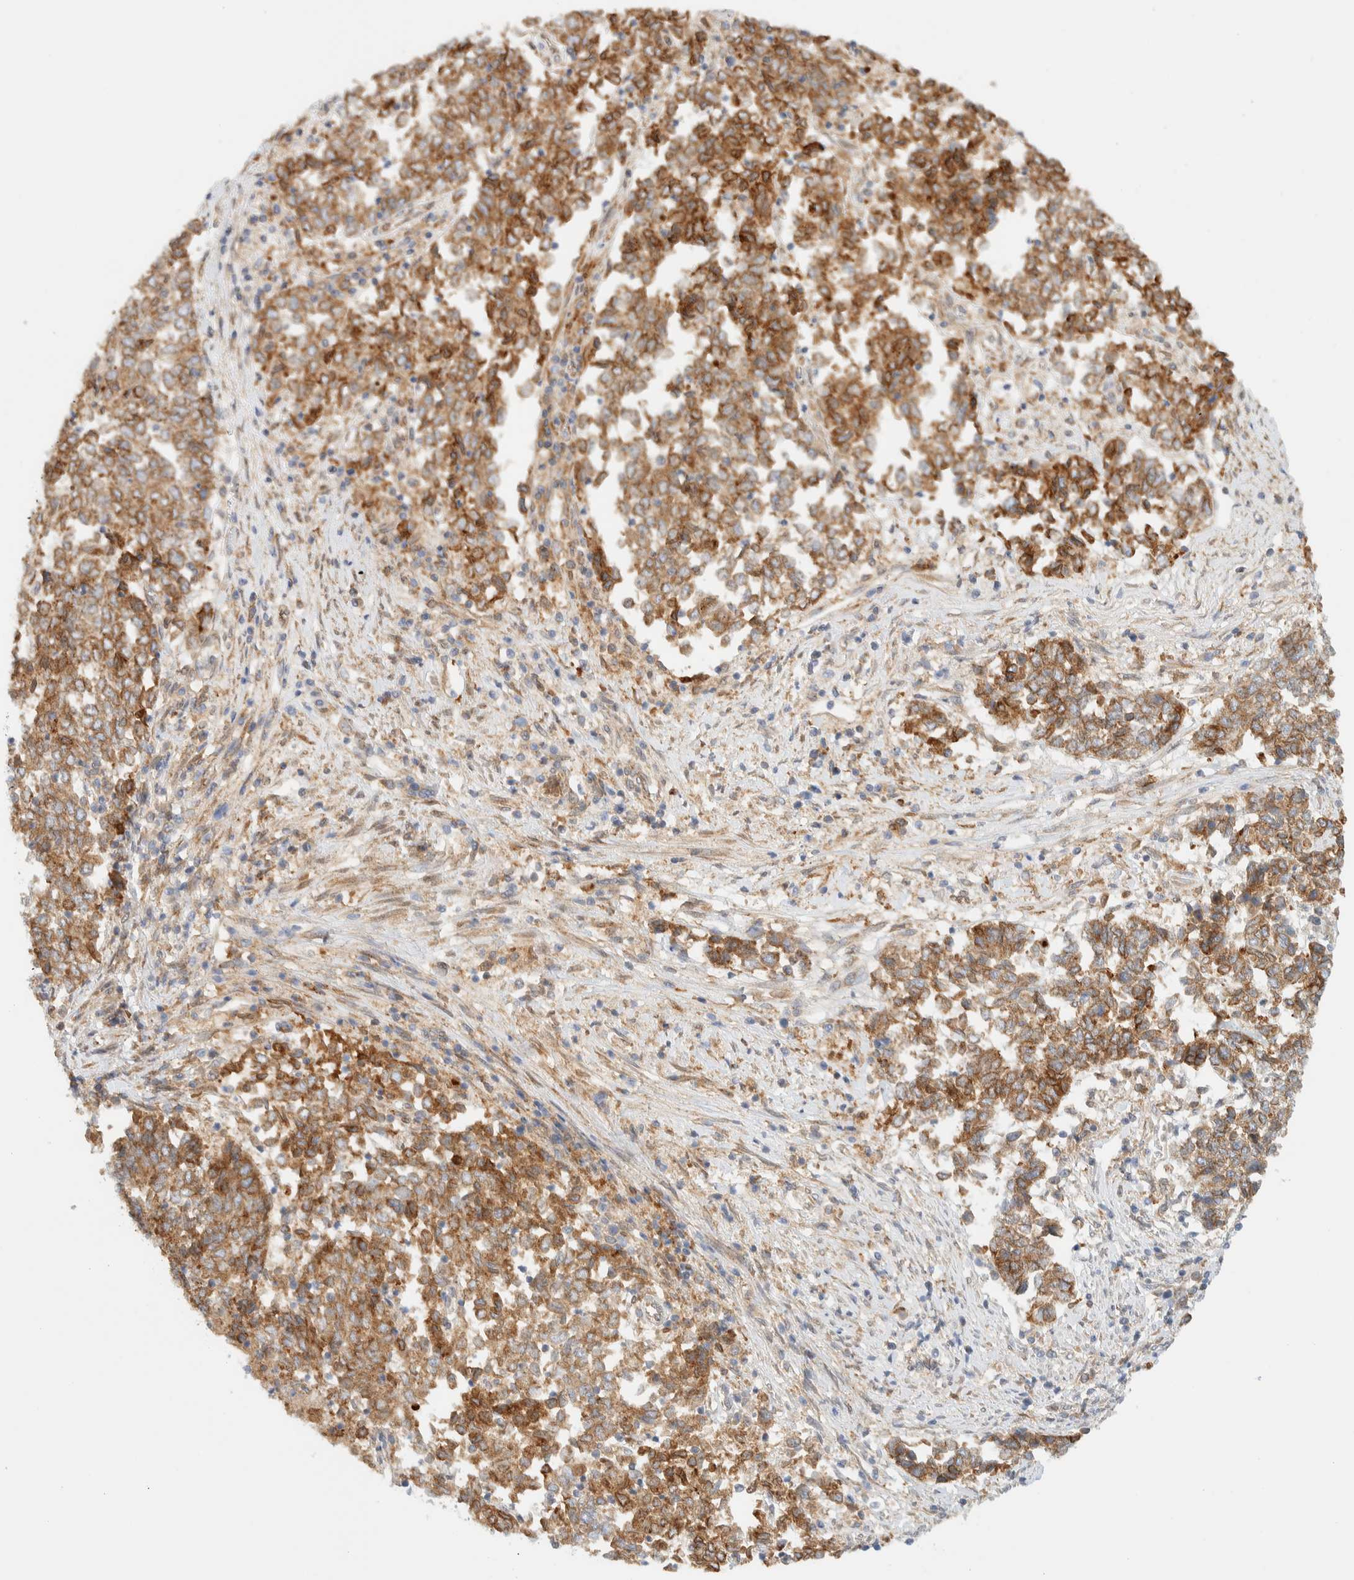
{"staining": {"intensity": "moderate", "quantity": ">75%", "location": "cytoplasmic/membranous"}, "tissue": "endometrial cancer", "cell_type": "Tumor cells", "image_type": "cancer", "snomed": [{"axis": "morphology", "description": "Adenocarcinoma, NOS"}, {"axis": "topography", "description": "Endometrium"}], "caption": "An image showing moderate cytoplasmic/membranous staining in approximately >75% of tumor cells in endometrial adenocarcinoma, as visualized by brown immunohistochemical staining.", "gene": "NT5C", "patient": {"sex": "female", "age": 80}}